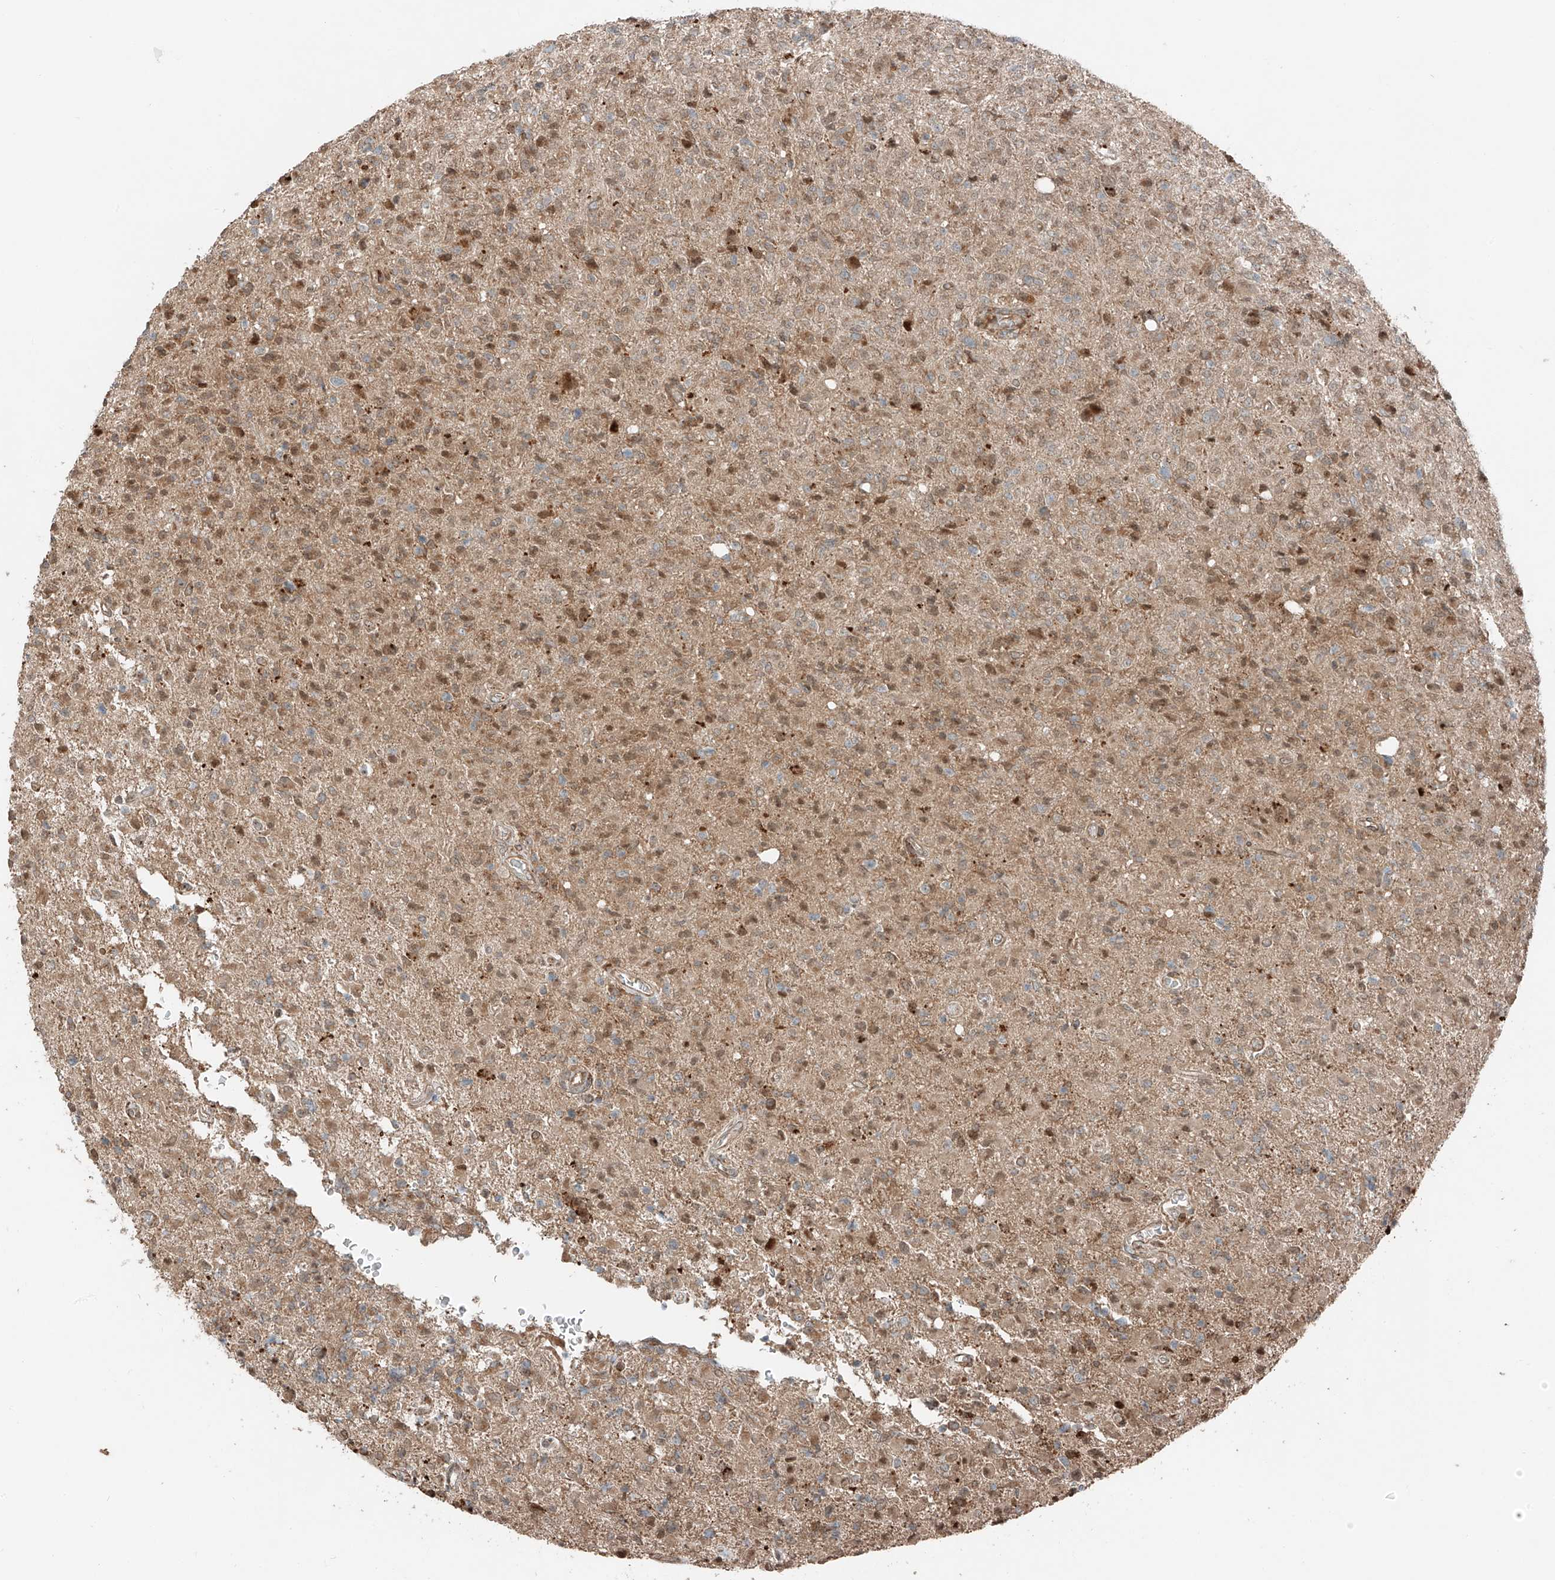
{"staining": {"intensity": "weak", "quantity": "25%-75%", "location": "cytoplasmic/membranous"}, "tissue": "glioma", "cell_type": "Tumor cells", "image_type": "cancer", "snomed": [{"axis": "morphology", "description": "Glioma, malignant, High grade"}, {"axis": "topography", "description": "Brain"}], "caption": "Malignant glioma (high-grade) was stained to show a protein in brown. There is low levels of weak cytoplasmic/membranous positivity in approximately 25%-75% of tumor cells. (DAB IHC, brown staining for protein, blue staining for nuclei).", "gene": "CEP162", "patient": {"sex": "female", "age": 57}}